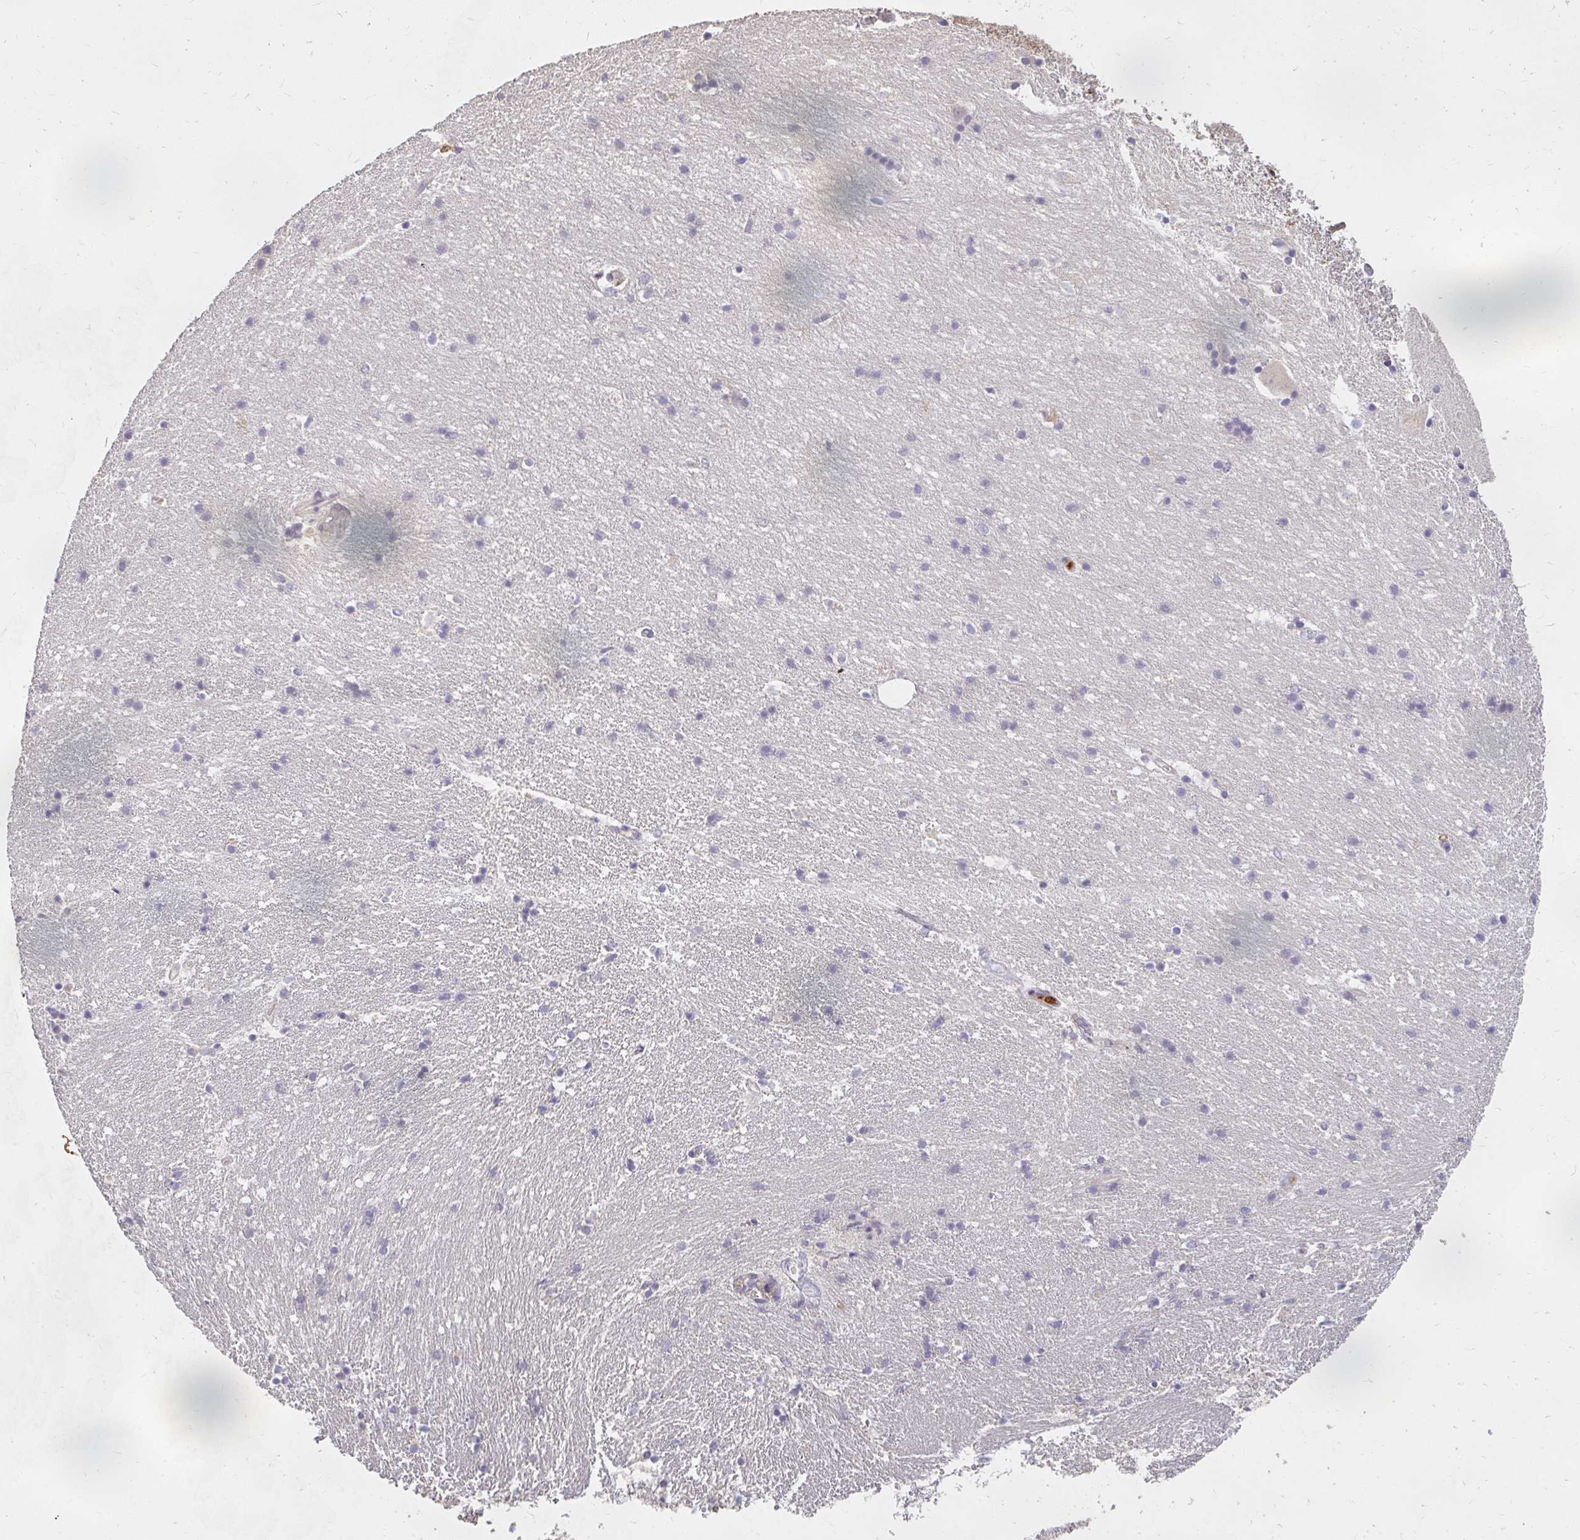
{"staining": {"intensity": "negative", "quantity": "none", "location": "none"}, "tissue": "hippocampus", "cell_type": "Glial cells", "image_type": "normal", "snomed": [{"axis": "morphology", "description": "Normal tissue, NOS"}, {"axis": "topography", "description": "Hippocampus"}], "caption": "High power microscopy image of an immunohistochemistry histopathology image of unremarkable hippocampus, revealing no significant staining in glial cells. (Immunohistochemistry (ihc), brightfield microscopy, high magnification).", "gene": "CNTRL", "patient": {"sex": "male", "age": 63}}